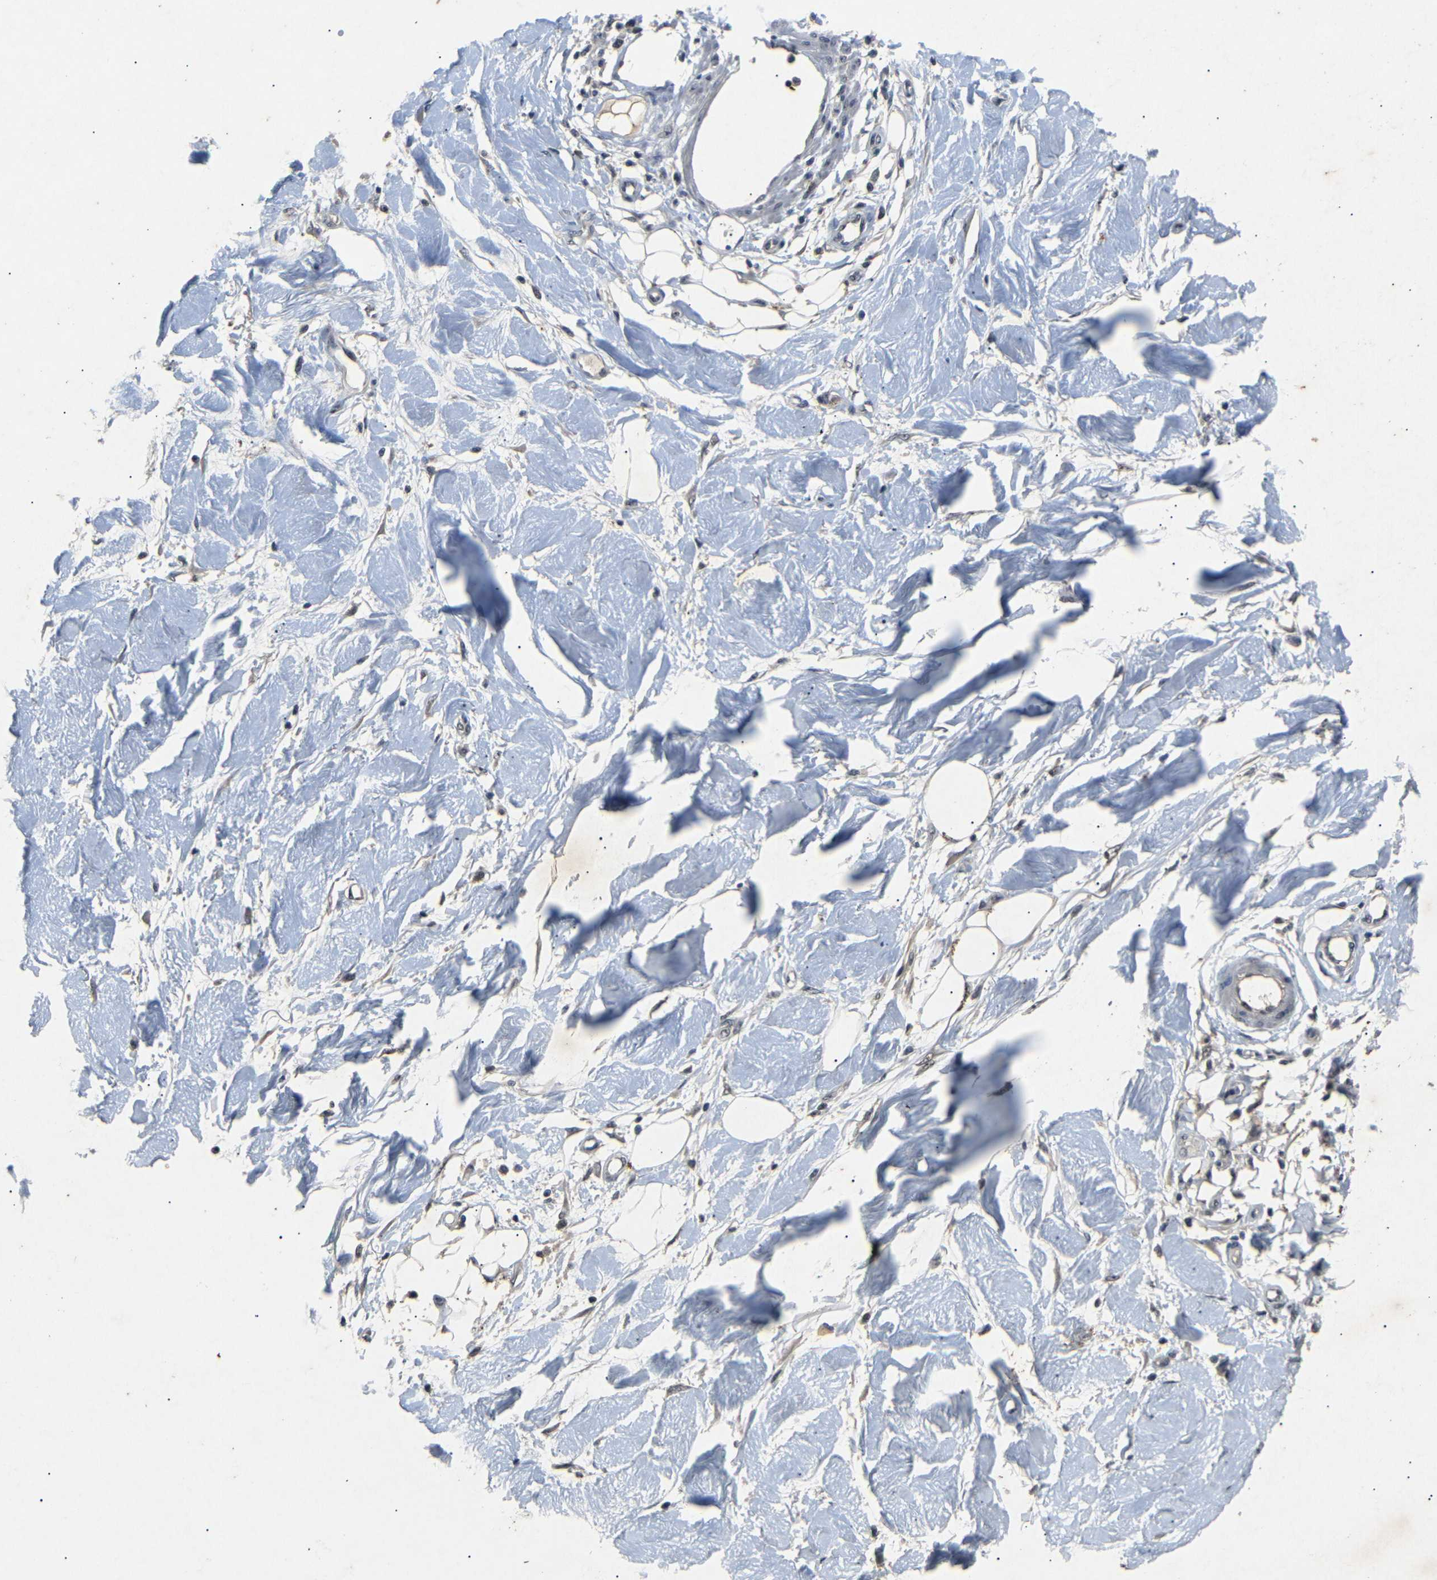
{"staining": {"intensity": "weak", "quantity": ">75%", "location": "cytoplasmic/membranous"}, "tissue": "adipose tissue", "cell_type": "Adipocytes", "image_type": "normal", "snomed": [{"axis": "morphology", "description": "Normal tissue, NOS"}, {"axis": "morphology", "description": "Squamous cell carcinoma, NOS"}, {"axis": "topography", "description": "Skin"}, {"axis": "topography", "description": "Peripheral nerve tissue"}], "caption": "Immunohistochemistry (IHC) micrograph of benign adipose tissue stained for a protein (brown), which demonstrates low levels of weak cytoplasmic/membranous staining in approximately >75% of adipocytes.", "gene": "PARN", "patient": {"sex": "male", "age": 83}}